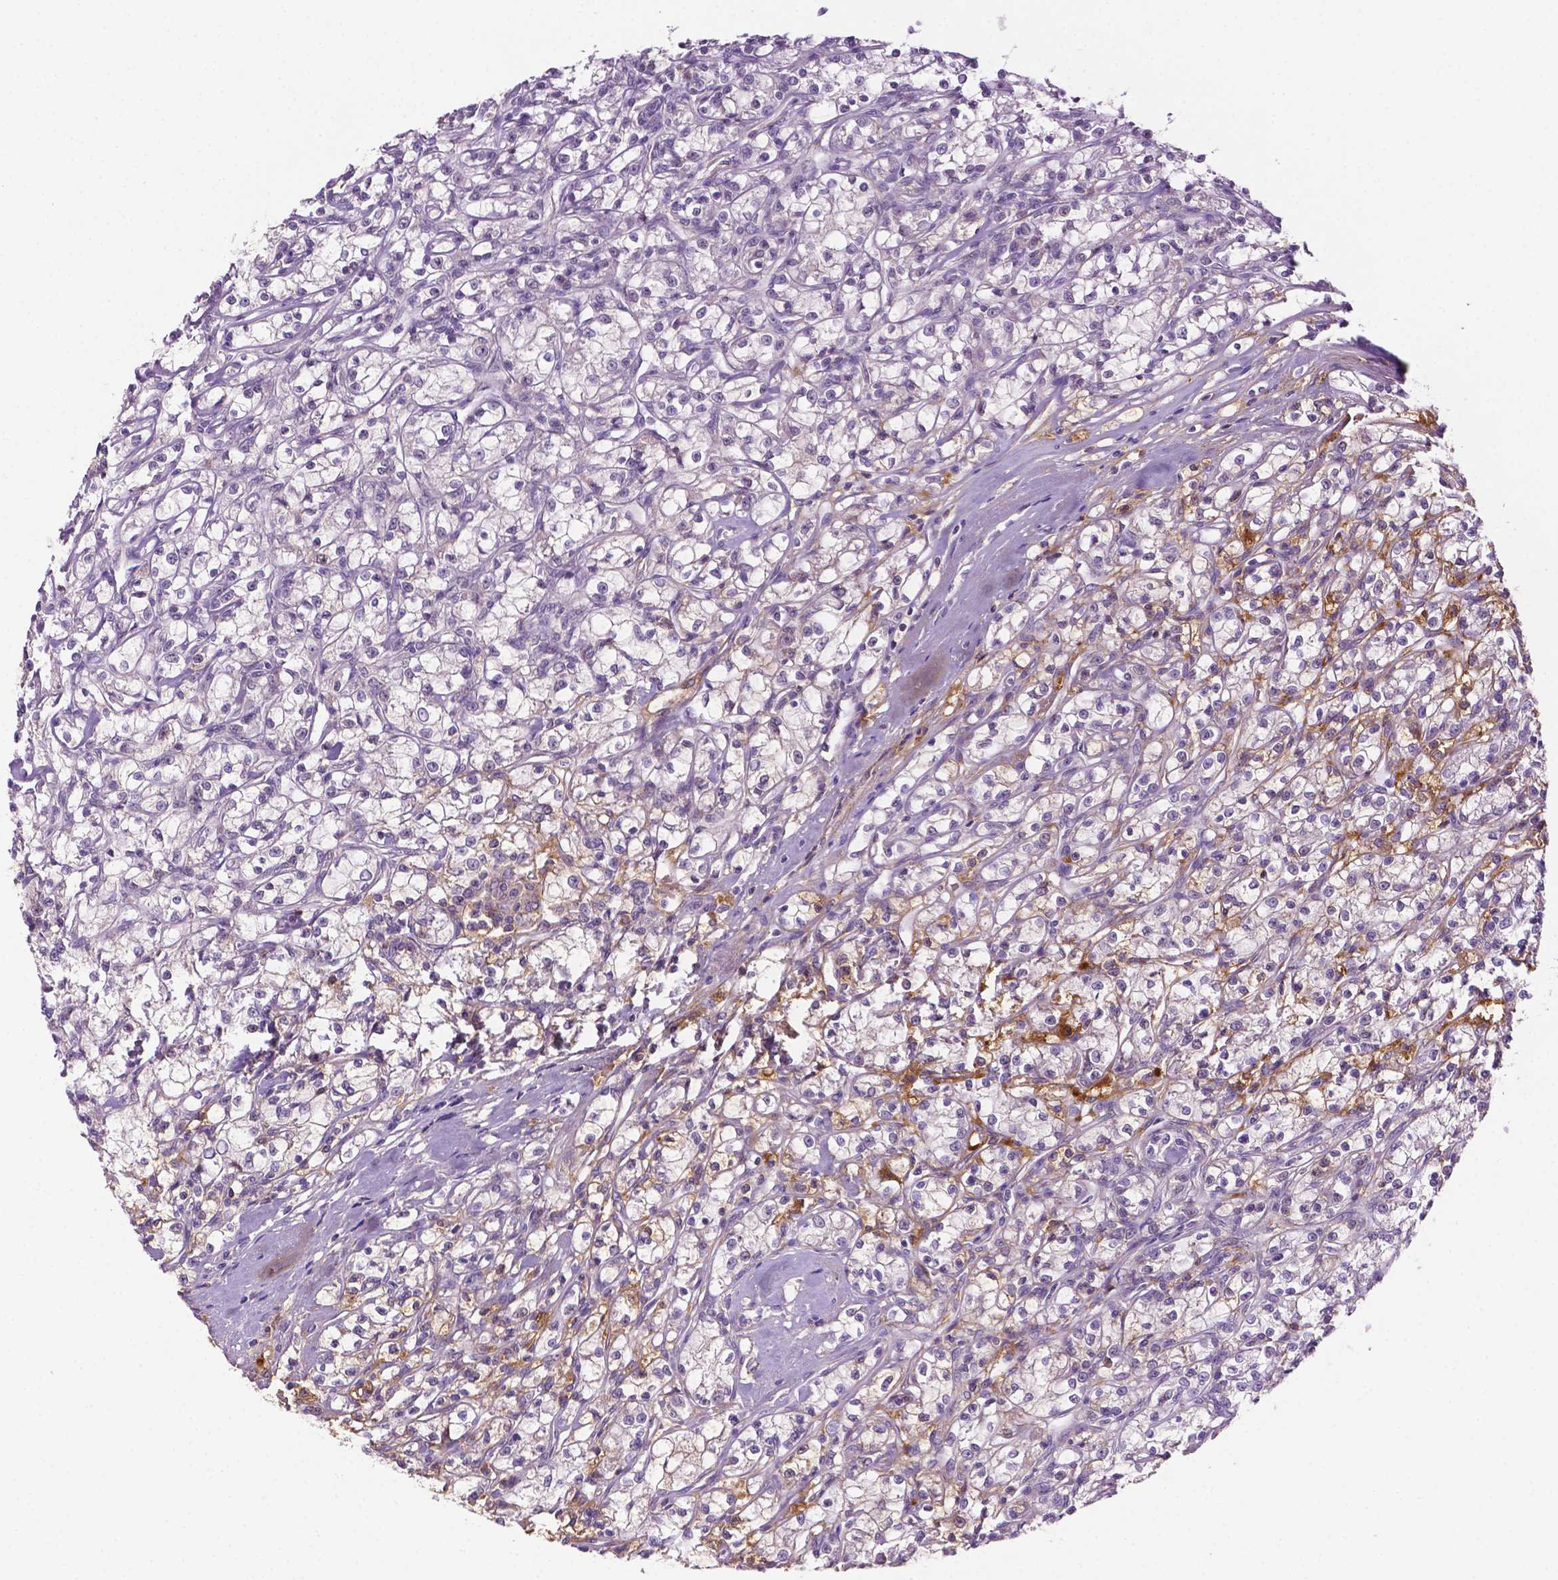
{"staining": {"intensity": "moderate", "quantity": "<25%", "location": "cytoplasmic/membranous"}, "tissue": "renal cancer", "cell_type": "Tumor cells", "image_type": "cancer", "snomed": [{"axis": "morphology", "description": "Adenocarcinoma, NOS"}, {"axis": "topography", "description": "Kidney"}], "caption": "Renal cancer (adenocarcinoma) stained with DAB (3,3'-diaminobenzidine) immunohistochemistry reveals low levels of moderate cytoplasmic/membranous staining in approximately <25% of tumor cells.", "gene": "FBLN1", "patient": {"sex": "female", "age": 59}}